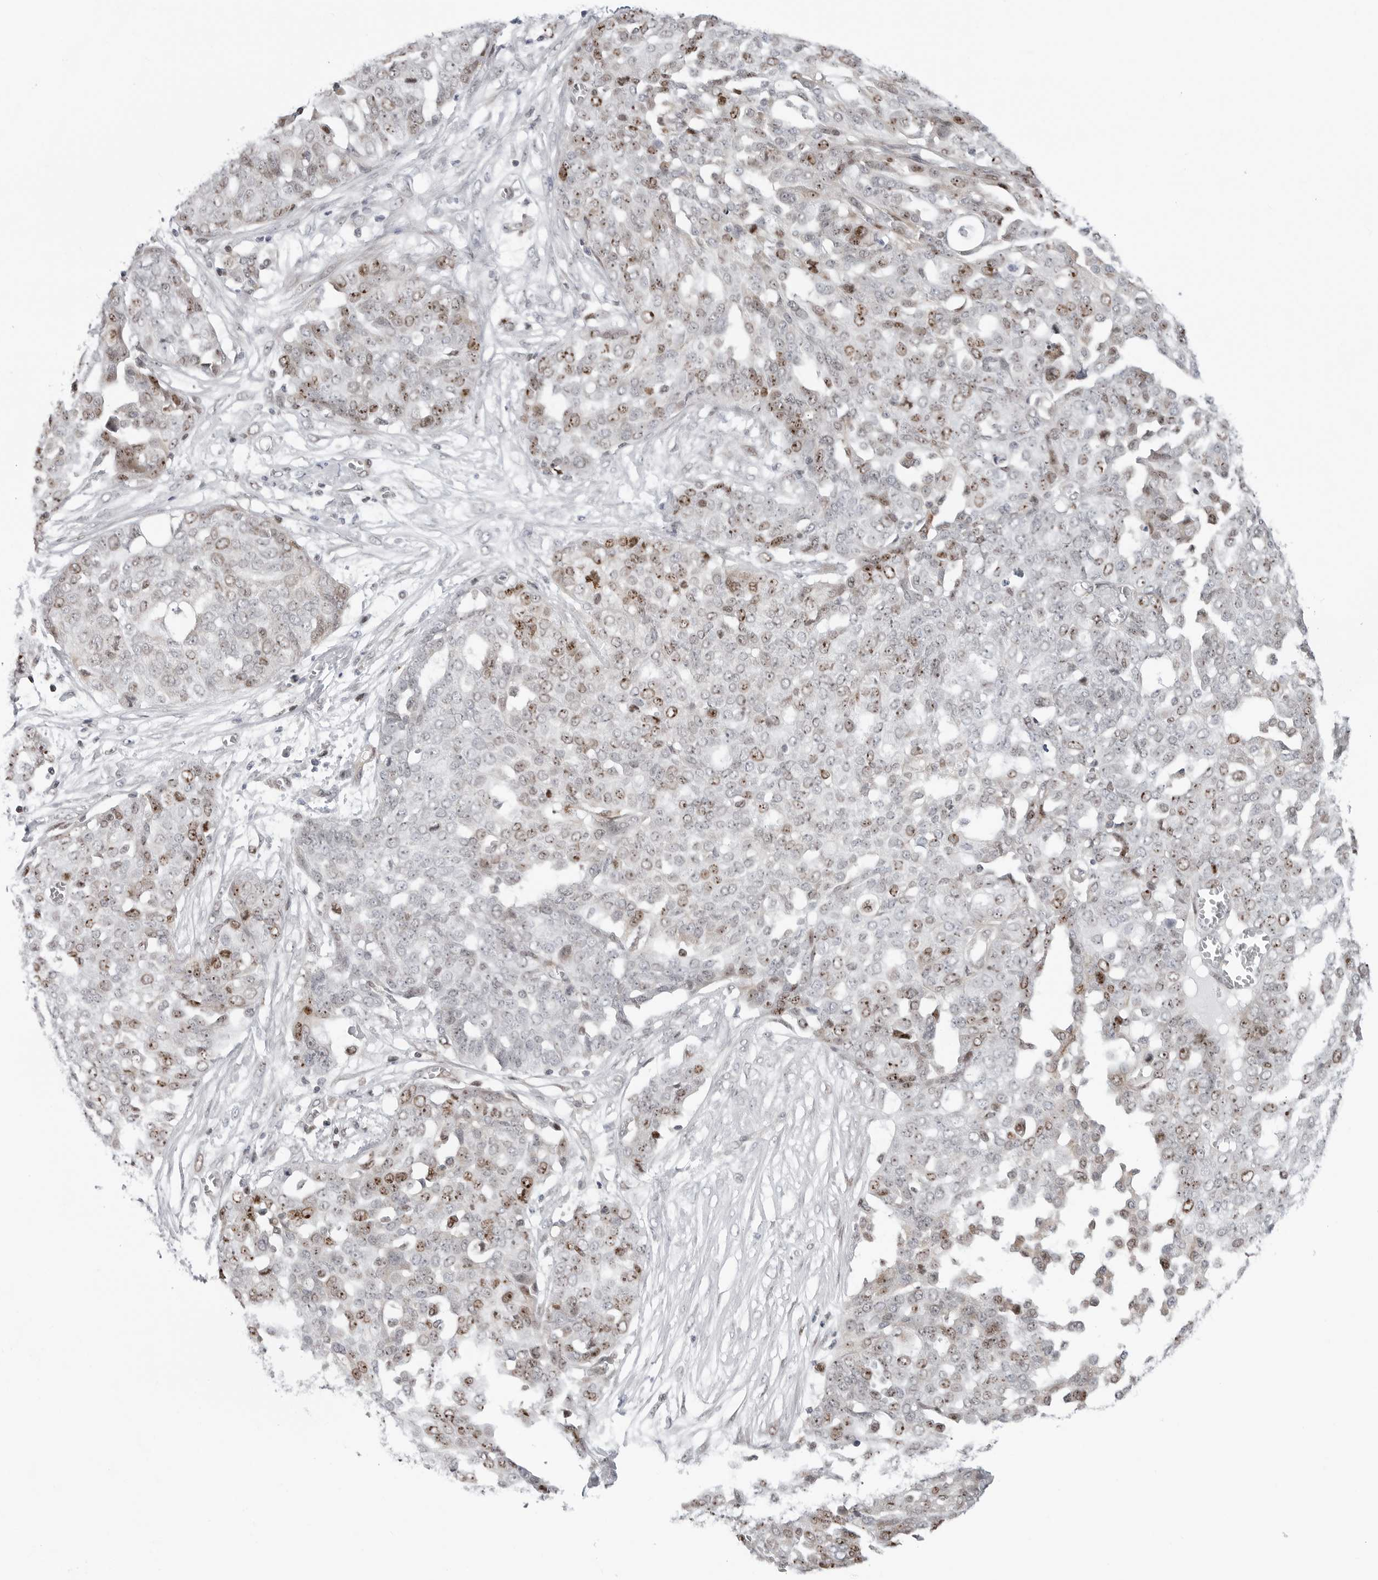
{"staining": {"intensity": "moderate", "quantity": ">75%", "location": "nuclear"}, "tissue": "ovarian cancer", "cell_type": "Tumor cells", "image_type": "cancer", "snomed": [{"axis": "morphology", "description": "Cystadenocarcinoma, serous, NOS"}, {"axis": "topography", "description": "Soft tissue"}, {"axis": "topography", "description": "Ovary"}], "caption": "This is a micrograph of immunohistochemistry staining of serous cystadenocarcinoma (ovarian), which shows moderate expression in the nuclear of tumor cells.", "gene": "FAM135B", "patient": {"sex": "female", "age": 57}}